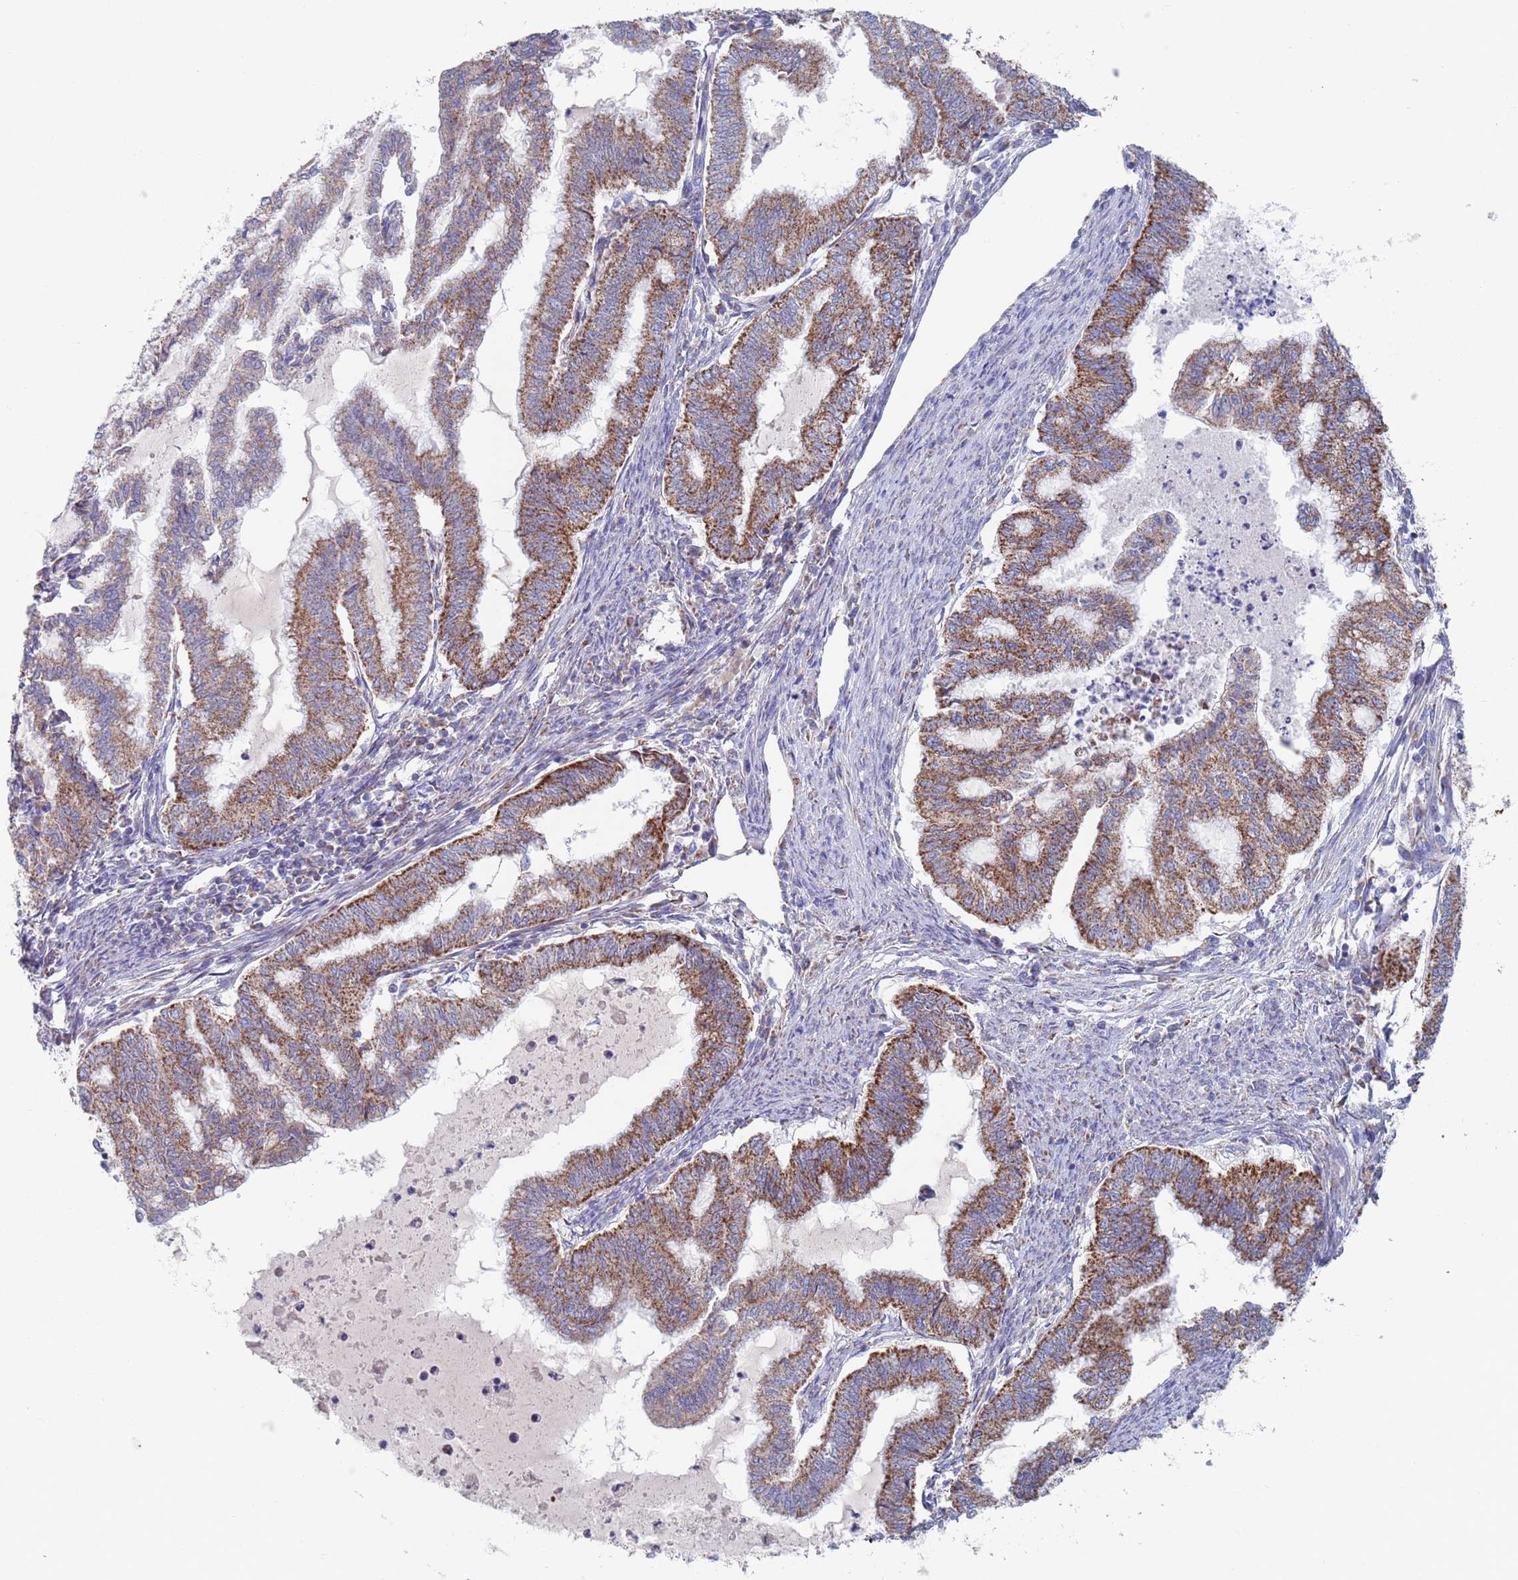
{"staining": {"intensity": "moderate", "quantity": ">75%", "location": "cytoplasmic/membranous"}, "tissue": "endometrial cancer", "cell_type": "Tumor cells", "image_type": "cancer", "snomed": [{"axis": "morphology", "description": "Adenocarcinoma, NOS"}, {"axis": "topography", "description": "Endometrium"}], "caption": "DAB (3,3'-diaminobenzidine) immunohistochemical staining of human endometrial cancer (adenocarcinoma) demonstrates moderate cytoplasmic/membranous protein expression in approximately >75% of tumor cells.", "gene": "MRPL22", "patient": {"sex": "female", "age": 79}}